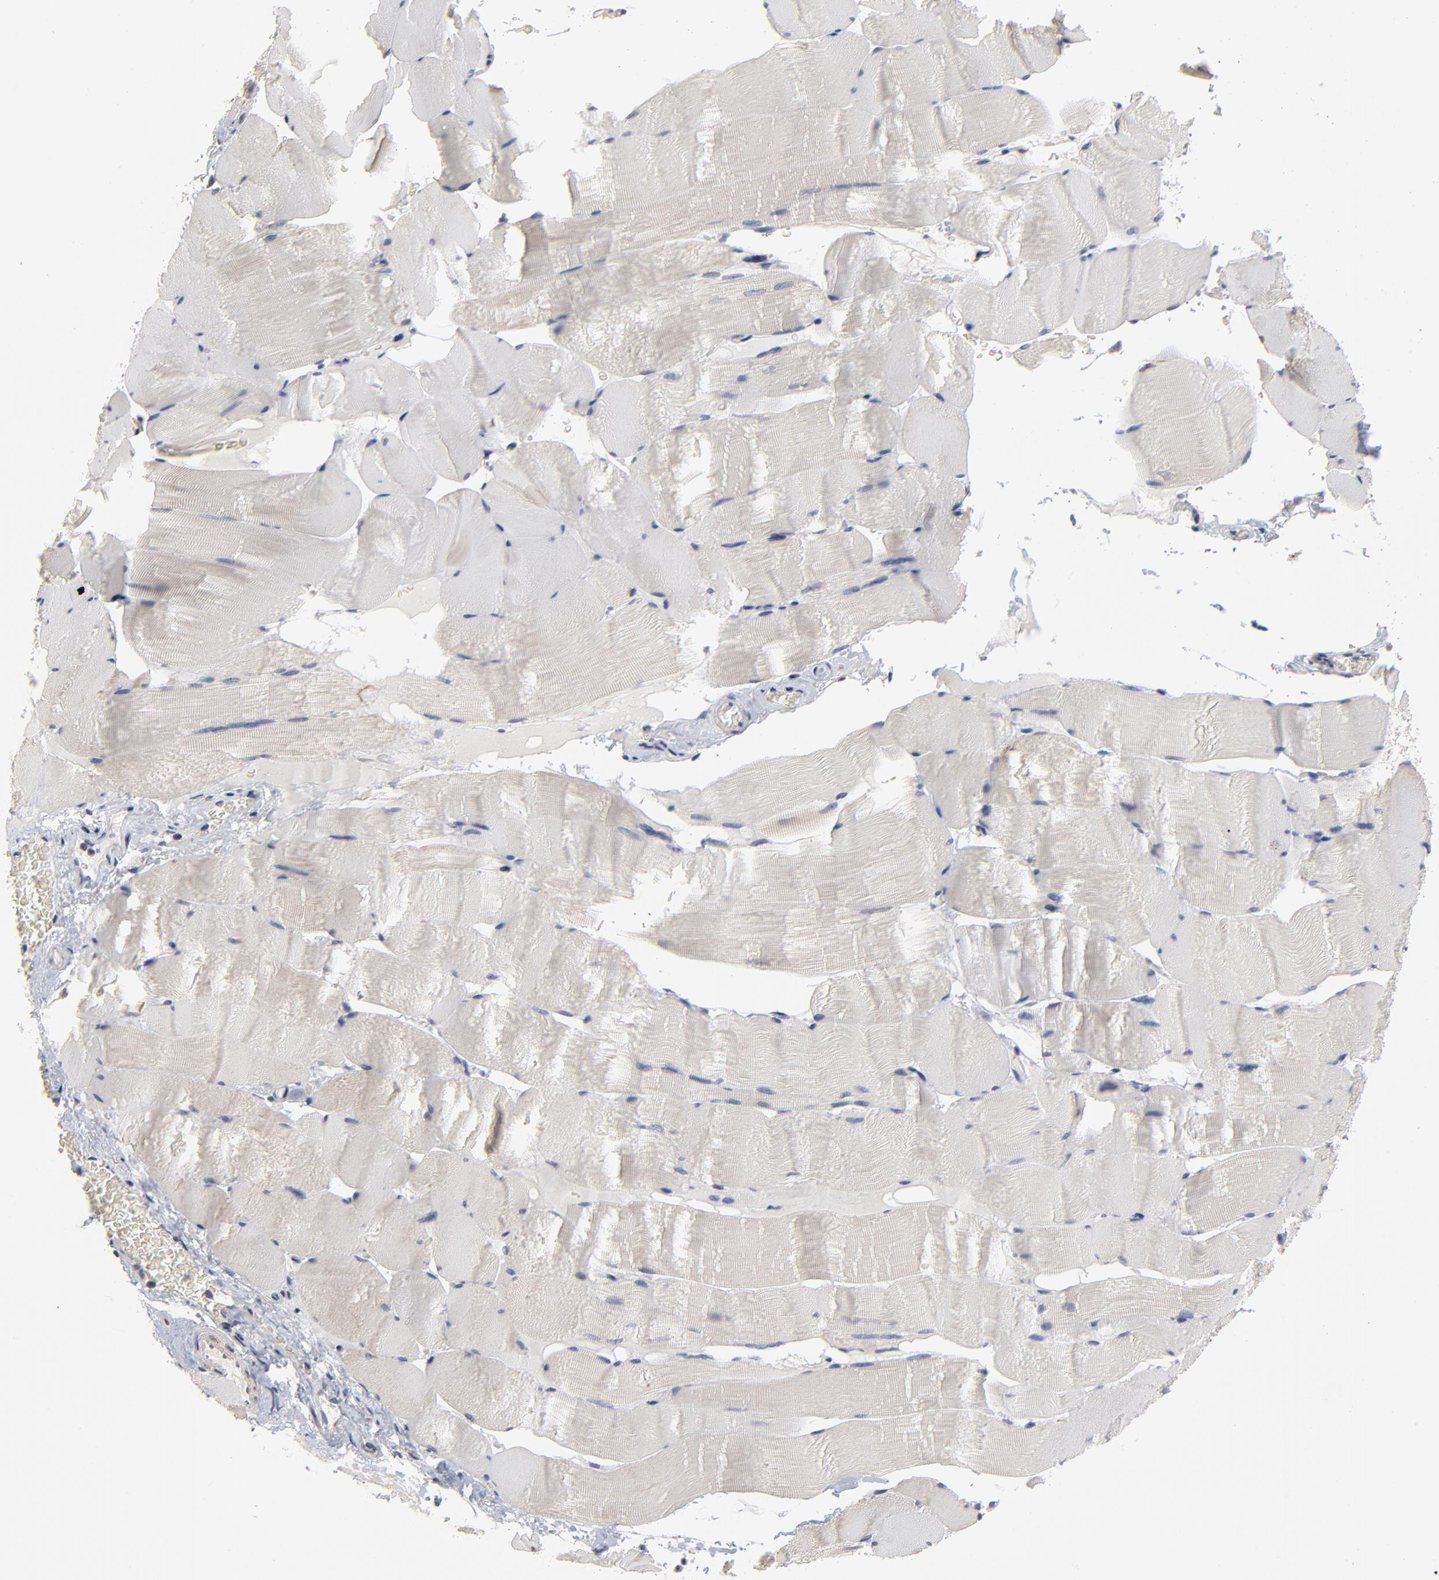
{"staining": {"intensity": "weak", "quantity": "25%-75%", "location": "cytoplasmic/membranous"}, "tissue": "skeletal muscle", "cell_type": "Myocytes", "image_type": "normal", "snomed": [{"axis": "morphology", "description": "Normal tissue, NOS"}, {"axis": "topography", "description": "Skeletal muscle"}], "caption": "Immunohistochemical staining of unremarkable skeletal muscle exhibits weak cytoplasmic/membranous protein expression in about 25%-75% of myocytes. Using DAB (3,3'-diaminobenzidine) (brown) and hematoxylin (blue) stains, captured at high magnification using brightfield microscopy.", "gene": "MAGEA10", "patient": {"sex": "male", "age": 62}}